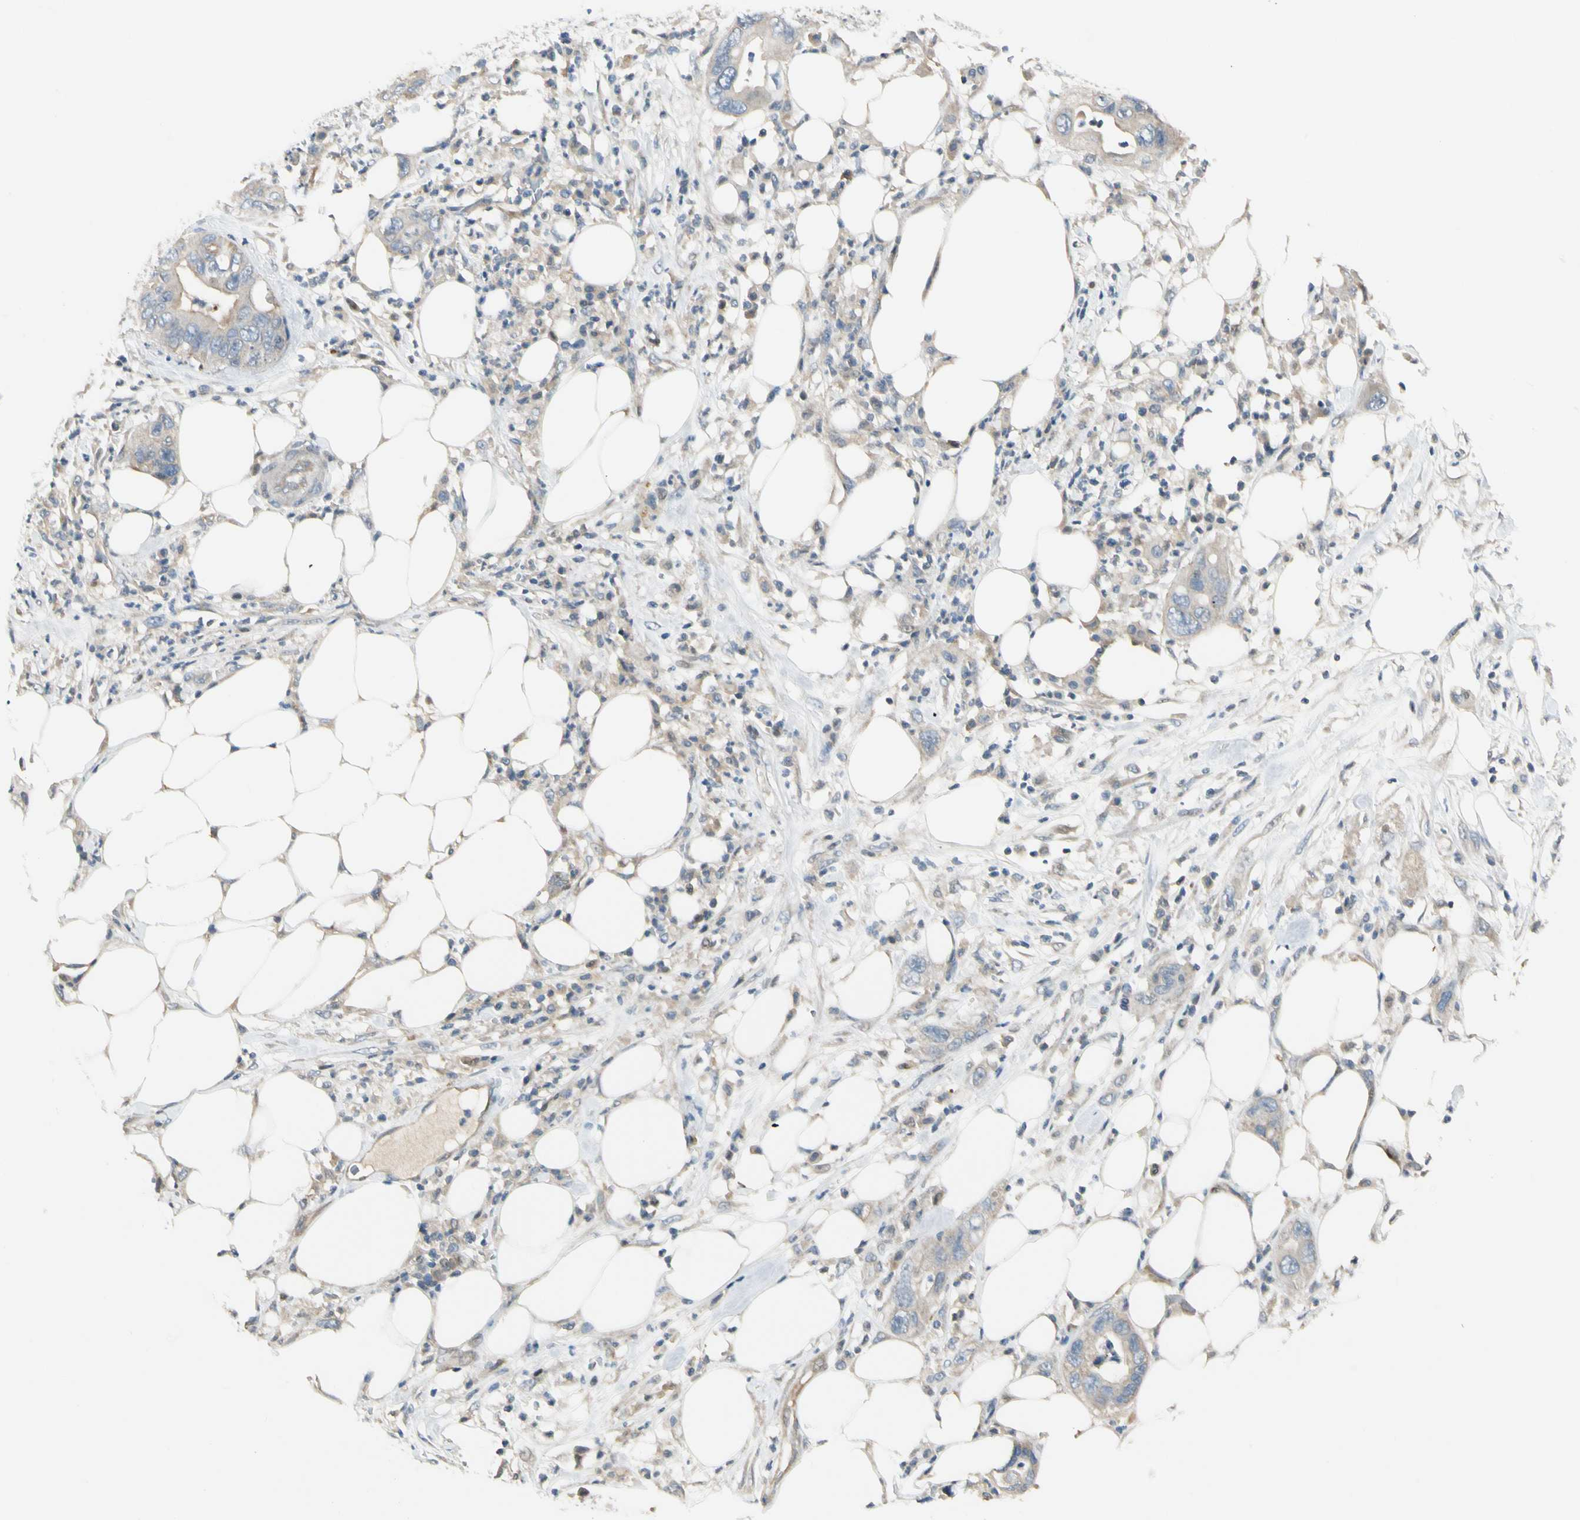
{"staining": {"intensity": "weak", "quantity": ">75%", "location": "cytoplasmic/membranous"}, "tissue": "pancreatic cancer", "cell_type": "Tumor cells", "image_type": "cancer", "snomed": [{"axis": "morphology", "description": "Adenocarcinoma, NOS"}, {"axis": "topography", "description": "Pancreas"}], "caption": "Immunohistochemical staining of human pancreatic cancer (adenocarcinoma) shows low levels of weak cytoplasmic/membranous protein positivity in approximately >75% of tumor cells. The protein is shown in brown color, while the nuclei are stained blue.", "gene": "P3H2", "patient": {"sex": "female", "age": 71}}